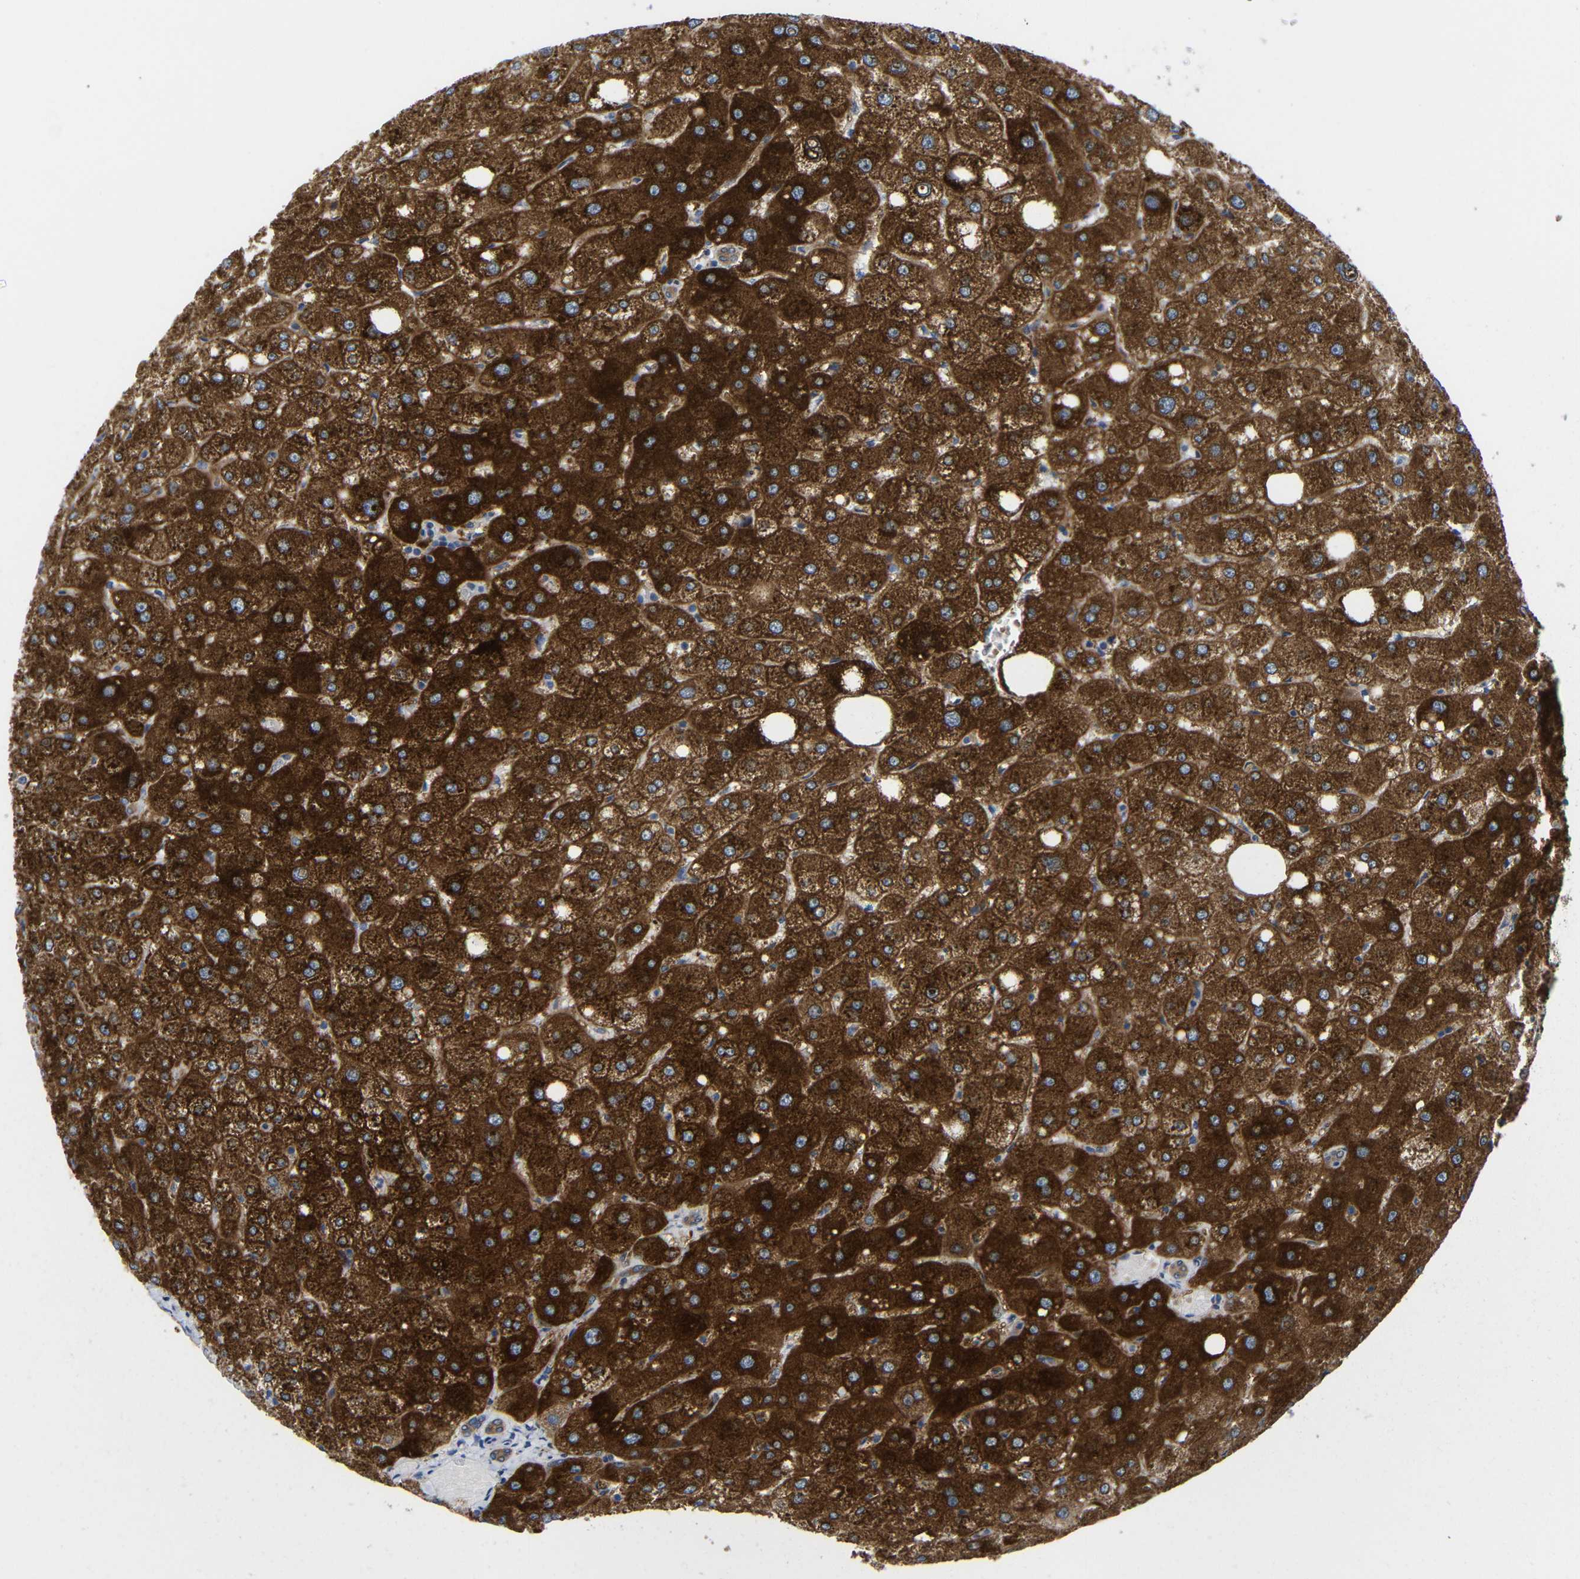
{"staining": {"intensity": "moderate", "quantity": ">75%", "location": "cytoplasmic/membranous"}, "tissue": "liver", "cell_type": "Cholangiocytes", "image_type": "normal", "snomed": [{"axis": "morphology", "description": "Normal tissue, NOS"}, {"axis": "topography", "description": "Liver"}], "caption": "Immunohistochemistry (IHC) (DAB) staining of benign human liver reveals moderate cytoplasmic/membranous protein staining in approximately >75% of cholangiocytes.", "gene": "CMTM1", "patient": {"sex": "male", "age": 73}}